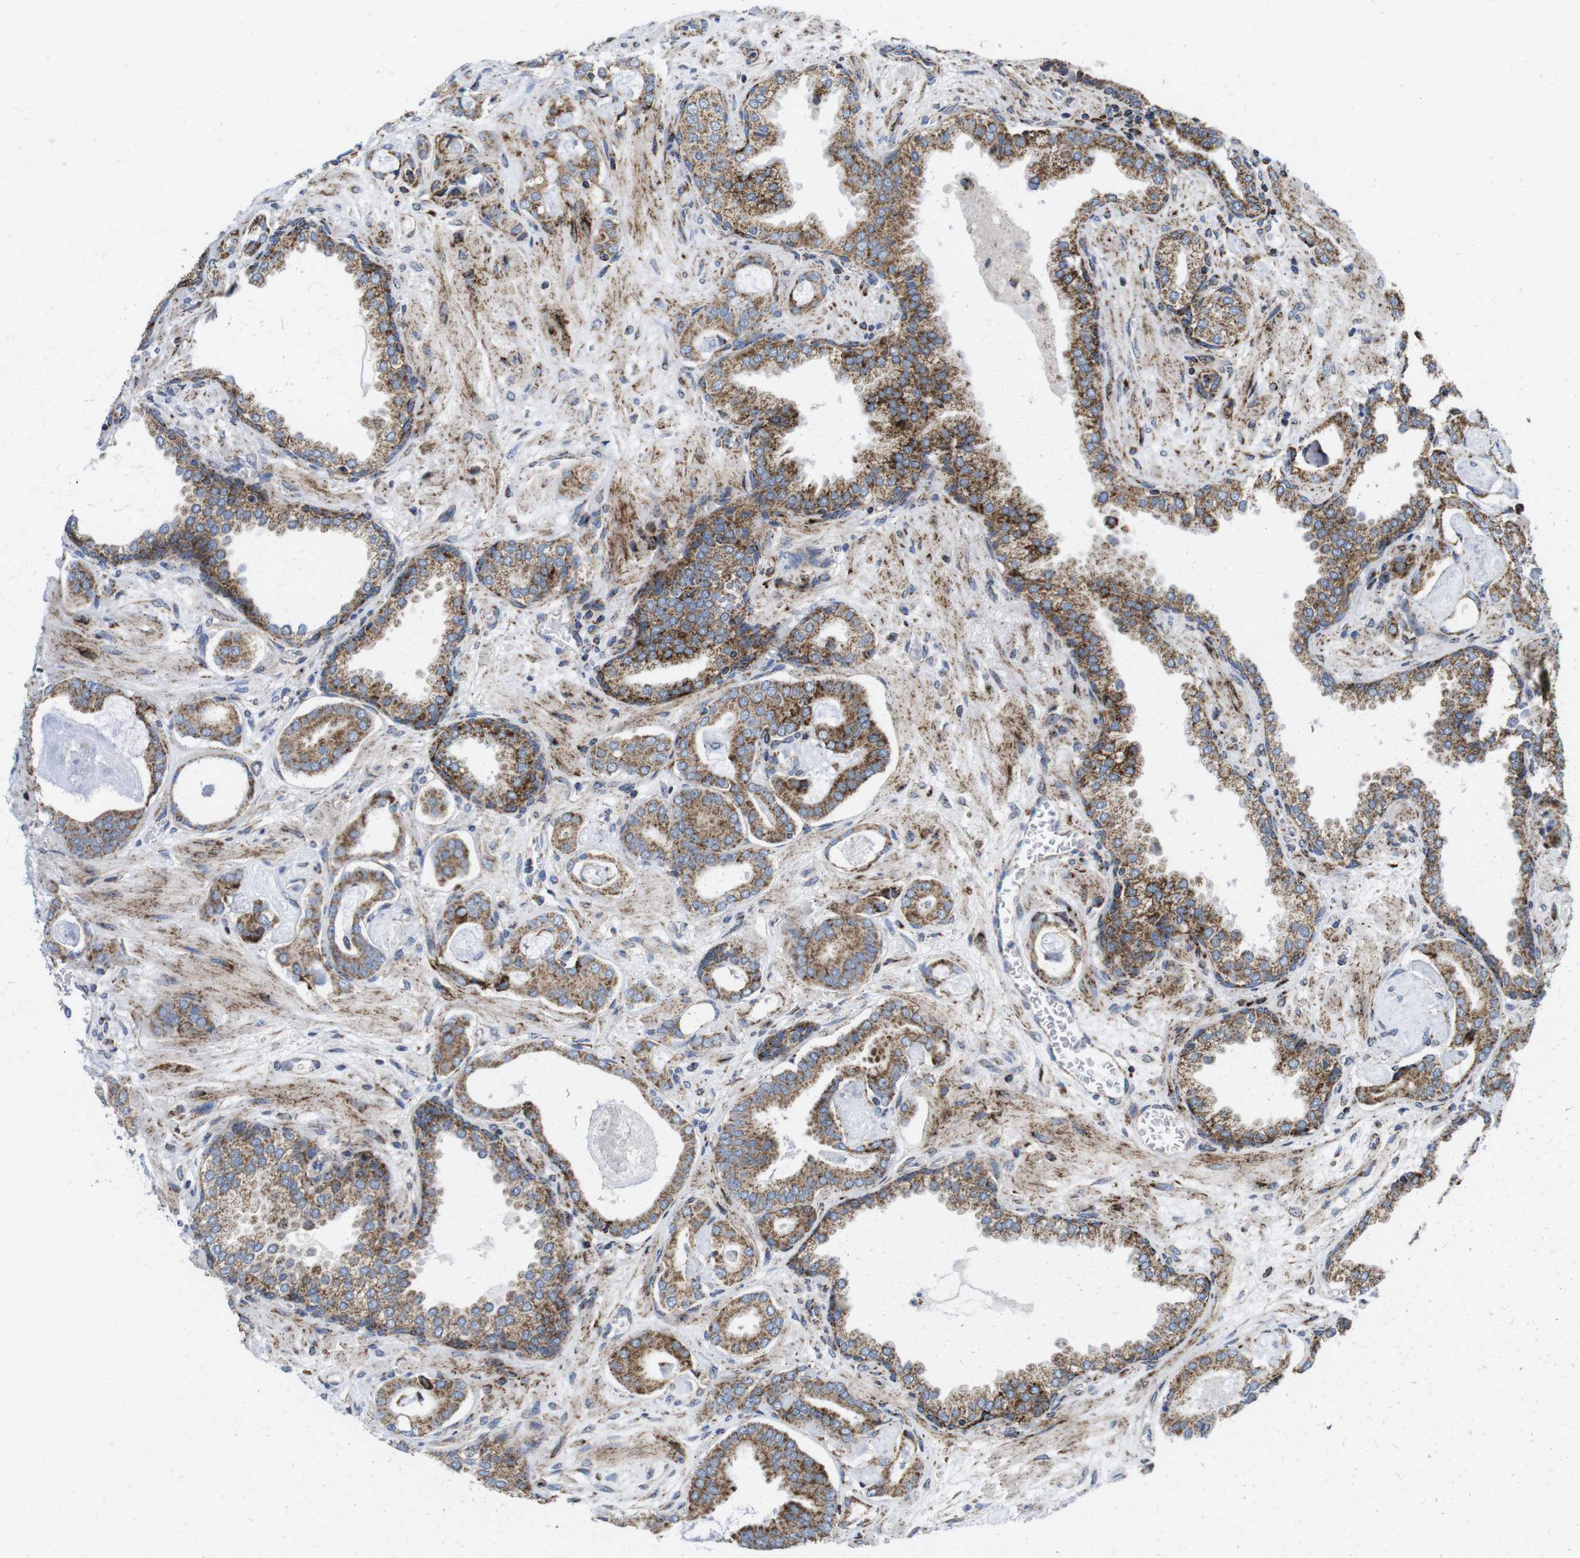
{"staining": {"intensity": "moderate", "quantity": ">75%", "location": "cytoplasmic/membranous"}, "tissue": "prostate cancer", "cell_type": "Tumor cells", "image_type": "cancer", "snomed": [{"axis": "morphology", "description": "Adenocarcinoma, Low grade"}, {"axis": "topography", "description": "Prostate"}], "caption": "A brown stain labels moderate cytoplasmic/membranous positivity of a protein in adenocarcinoma (low-grade) (prostate) tumor cells. The staining was performed using DAB (3,3'-diaminobenzidine), with brown indicating positive protein expression. Nuclei are stained blue with hematoxylin.", "gene": "TMEM192", "patient": {"sex": "male", "age": 53}}